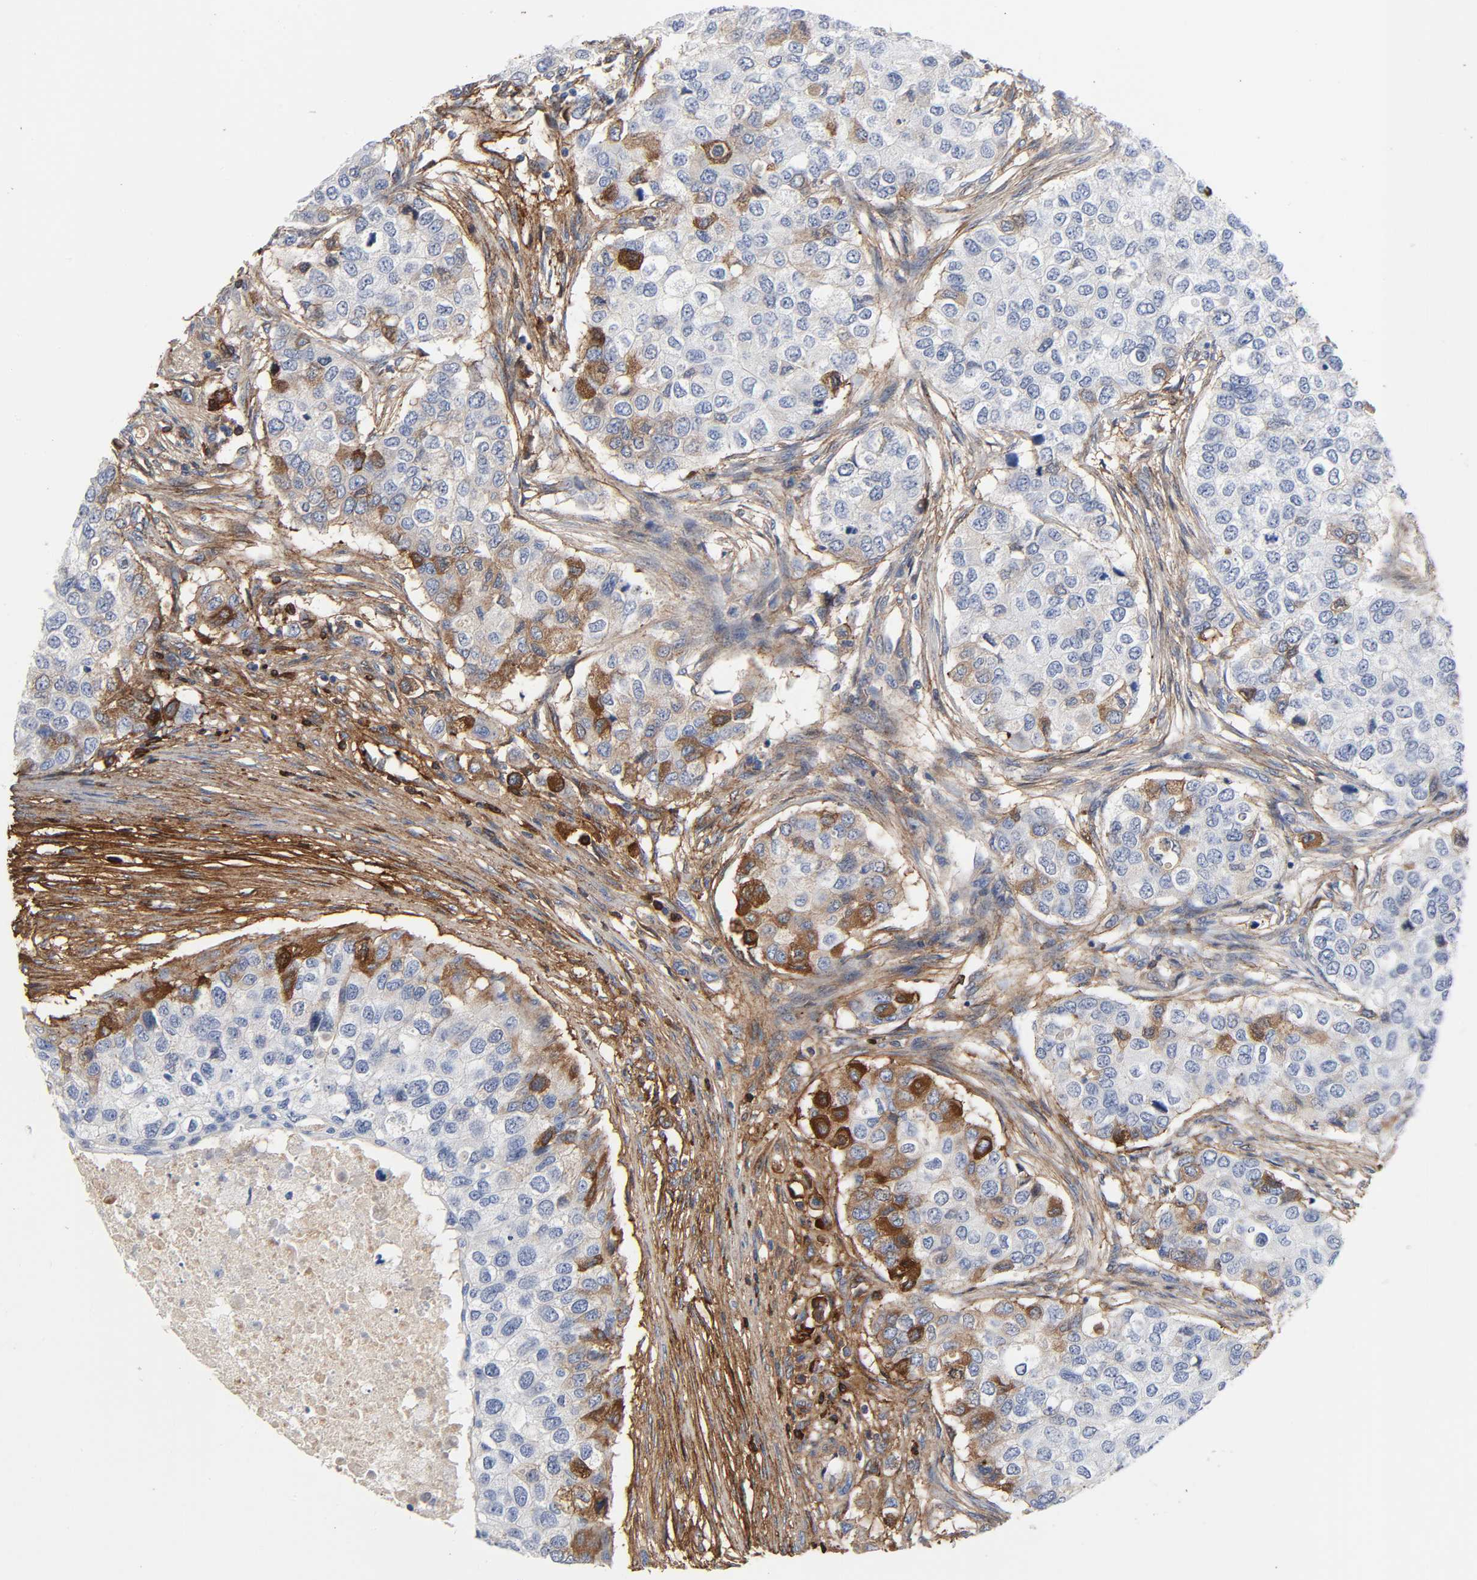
{"staining": {"intensity": "strong", "quantity": "<25%", "location": "cytoplasmic/membranous"}, "tissue": "breast cancer", "cell_type": "Tumor cells", "image_type": "cancer", "snomed": [{"axis": "morphology", "description": "Normal tissue, NOS"}, {"axis": "morphology", "description": "Duct carcinoma"}, {"axis": "topography", "description": "Breast"}], "caption": "Human intraductal carcinoma (breast) stained with a brown dye shows strong cytoplasmic/membranous positive expression in approximately <25% of tumor cells.", "gene": "FBLN1", "patient": {"sex": "female", "age": 49}}